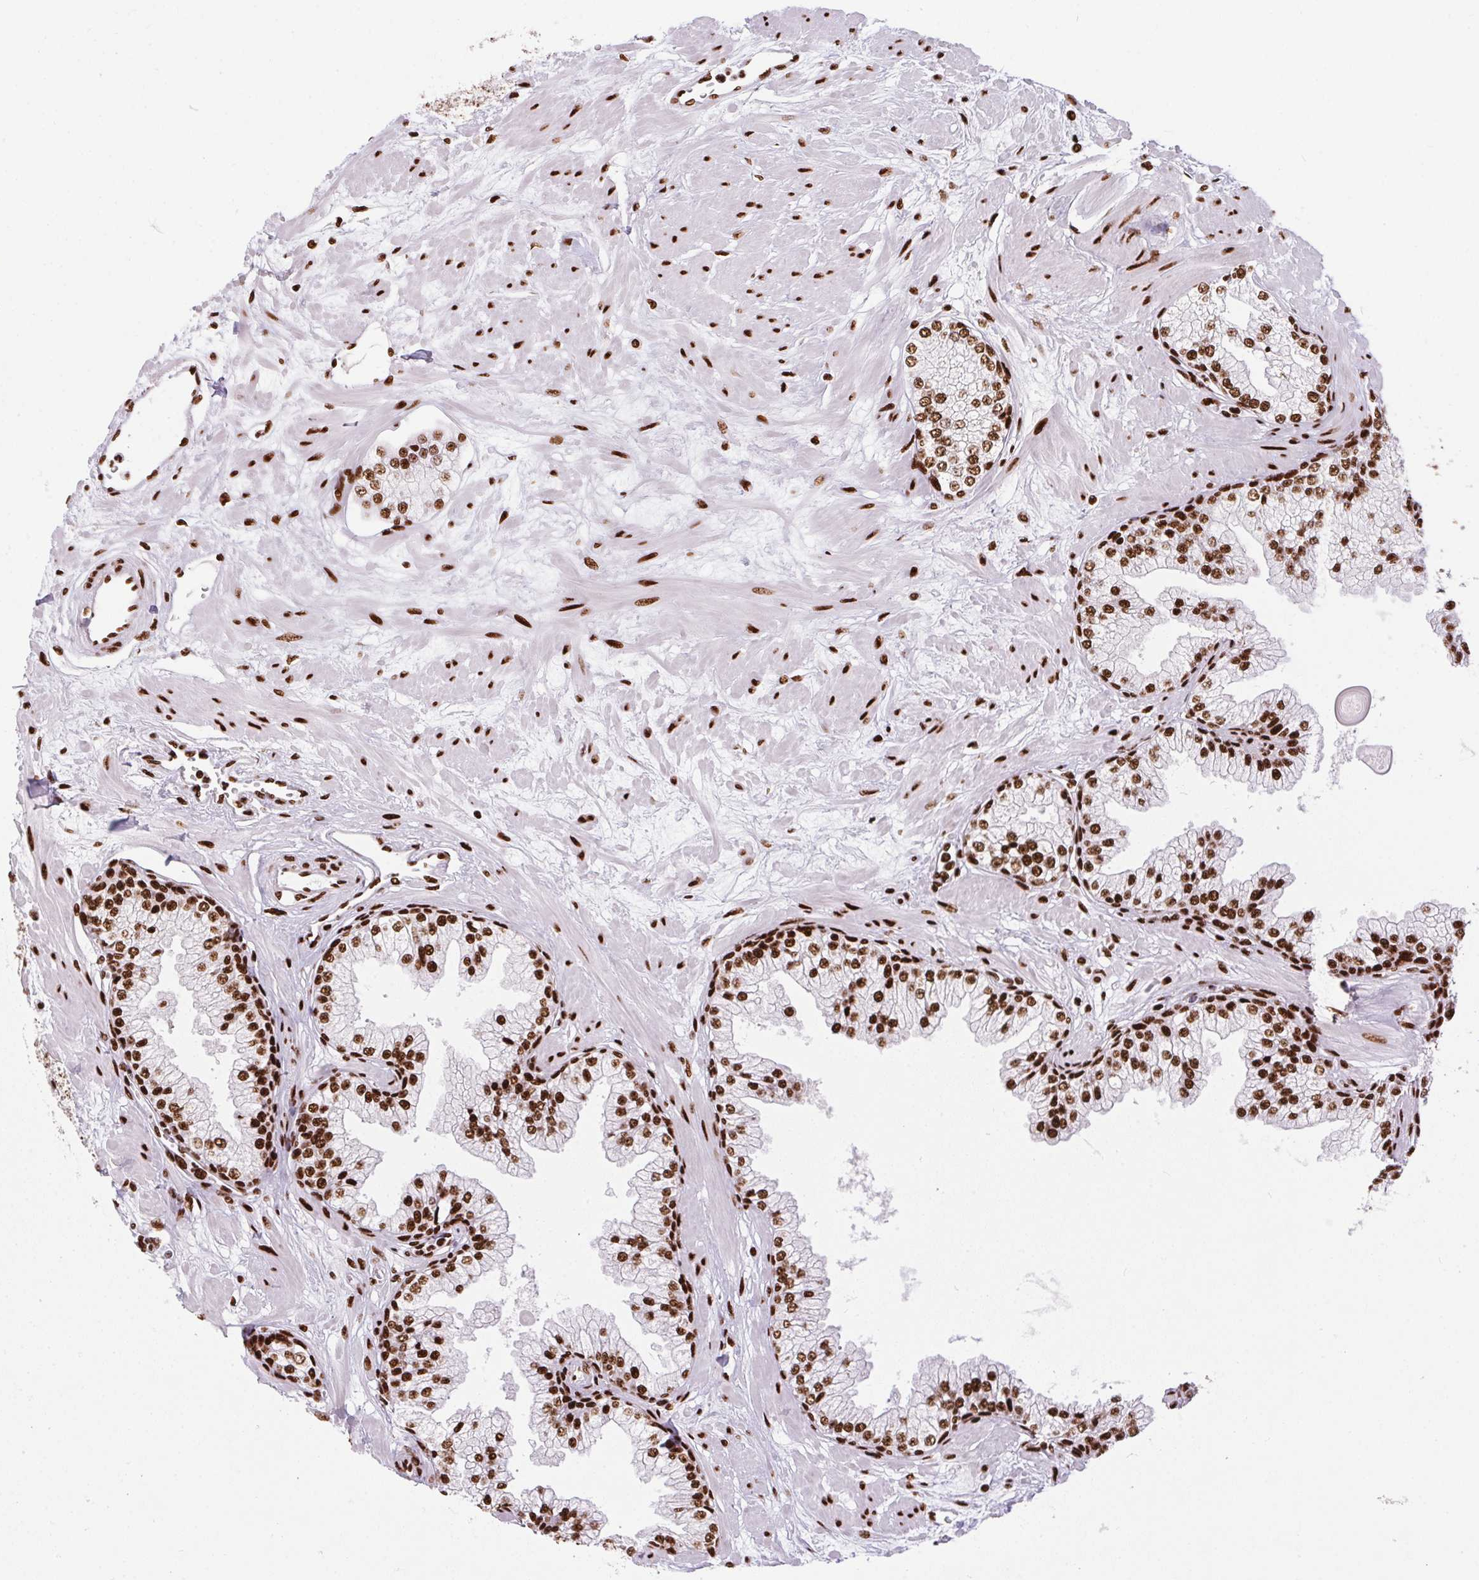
{"staining": {"intensity": "strong", "quantity": ">75%", "location": "nuclear"}, "tissue": "prostate", "cell_type": "Glandular cells", "image_type": "normal", "snomed": [{"axis": "morphology", "description": "Normal tissue, NOS"}, {"axis": "topography", "description": "Prostate"}, {"axis": "topography", "description": "Peripheral nerve tissue"}], "caption": "A high-resolution image shows IHC staining of benign prostate, which demonstrates strong nuclear expression in about >75% of glandular cells.", "gene": "PAGE3", "patient": {"sex": "male", "age": 61}}